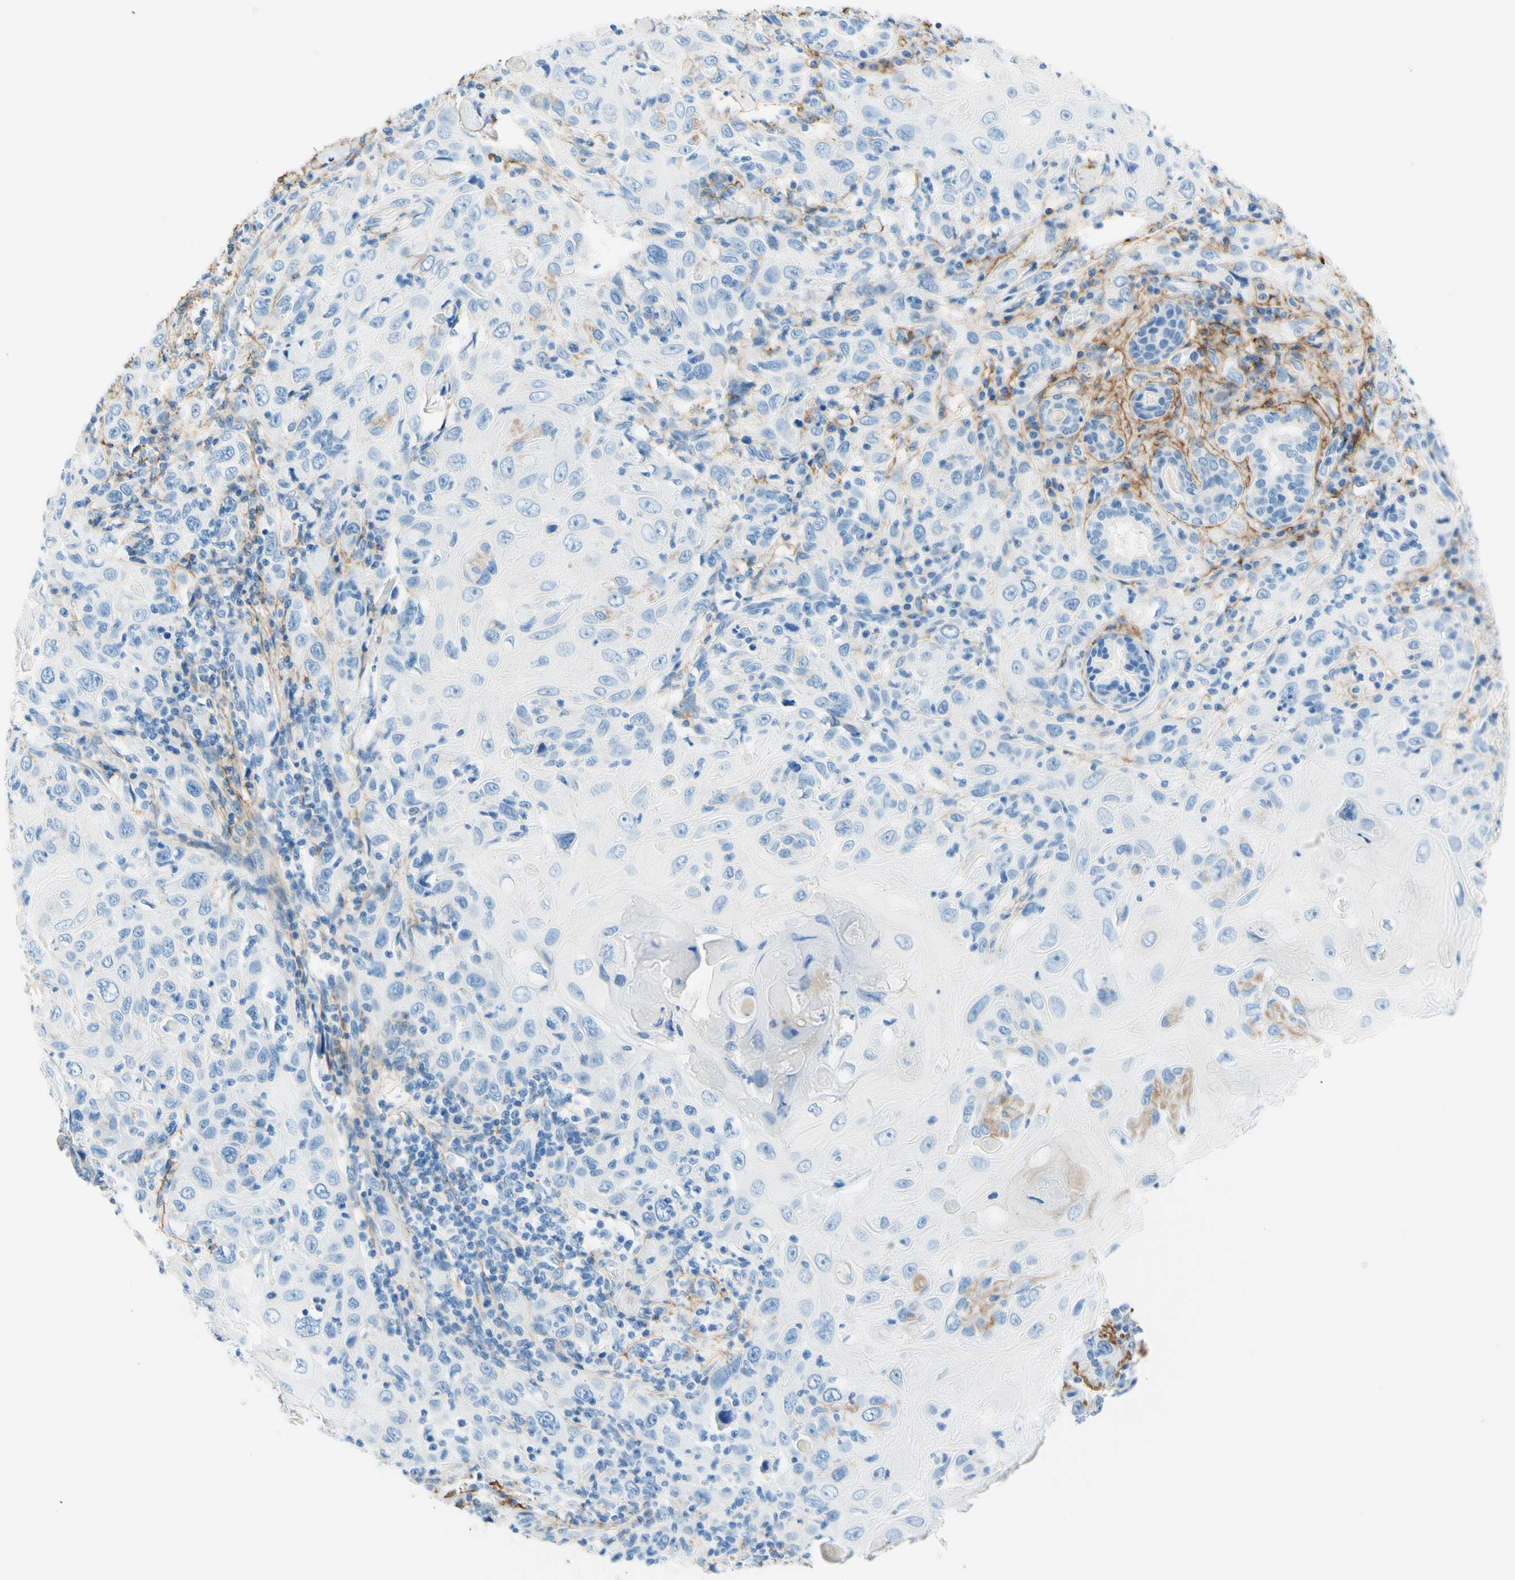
{"staining": {"intensity": "negative", "quantity": "none", "location": "none"}, "tissue": "skin cancer", "cell_type": "Tumor cells", "image_type": "cancer", "snomed": [{"axis": "morphology", "description": "Squamous cell carcinoma, NOS"}, {"axis": "topography", "description": "Skin"}], "caption": "Photomicrograph shows no protein staining in tumor cells of skin cancer tissue. (Stains: DAB (3,3'-diaminobenzidine) IHC with hematoxylin counter stain, Microscopy: brightfield microscopy at high magnification).", "gene": "MFAP5", "patient": {"sex": "female", "age": 88}}